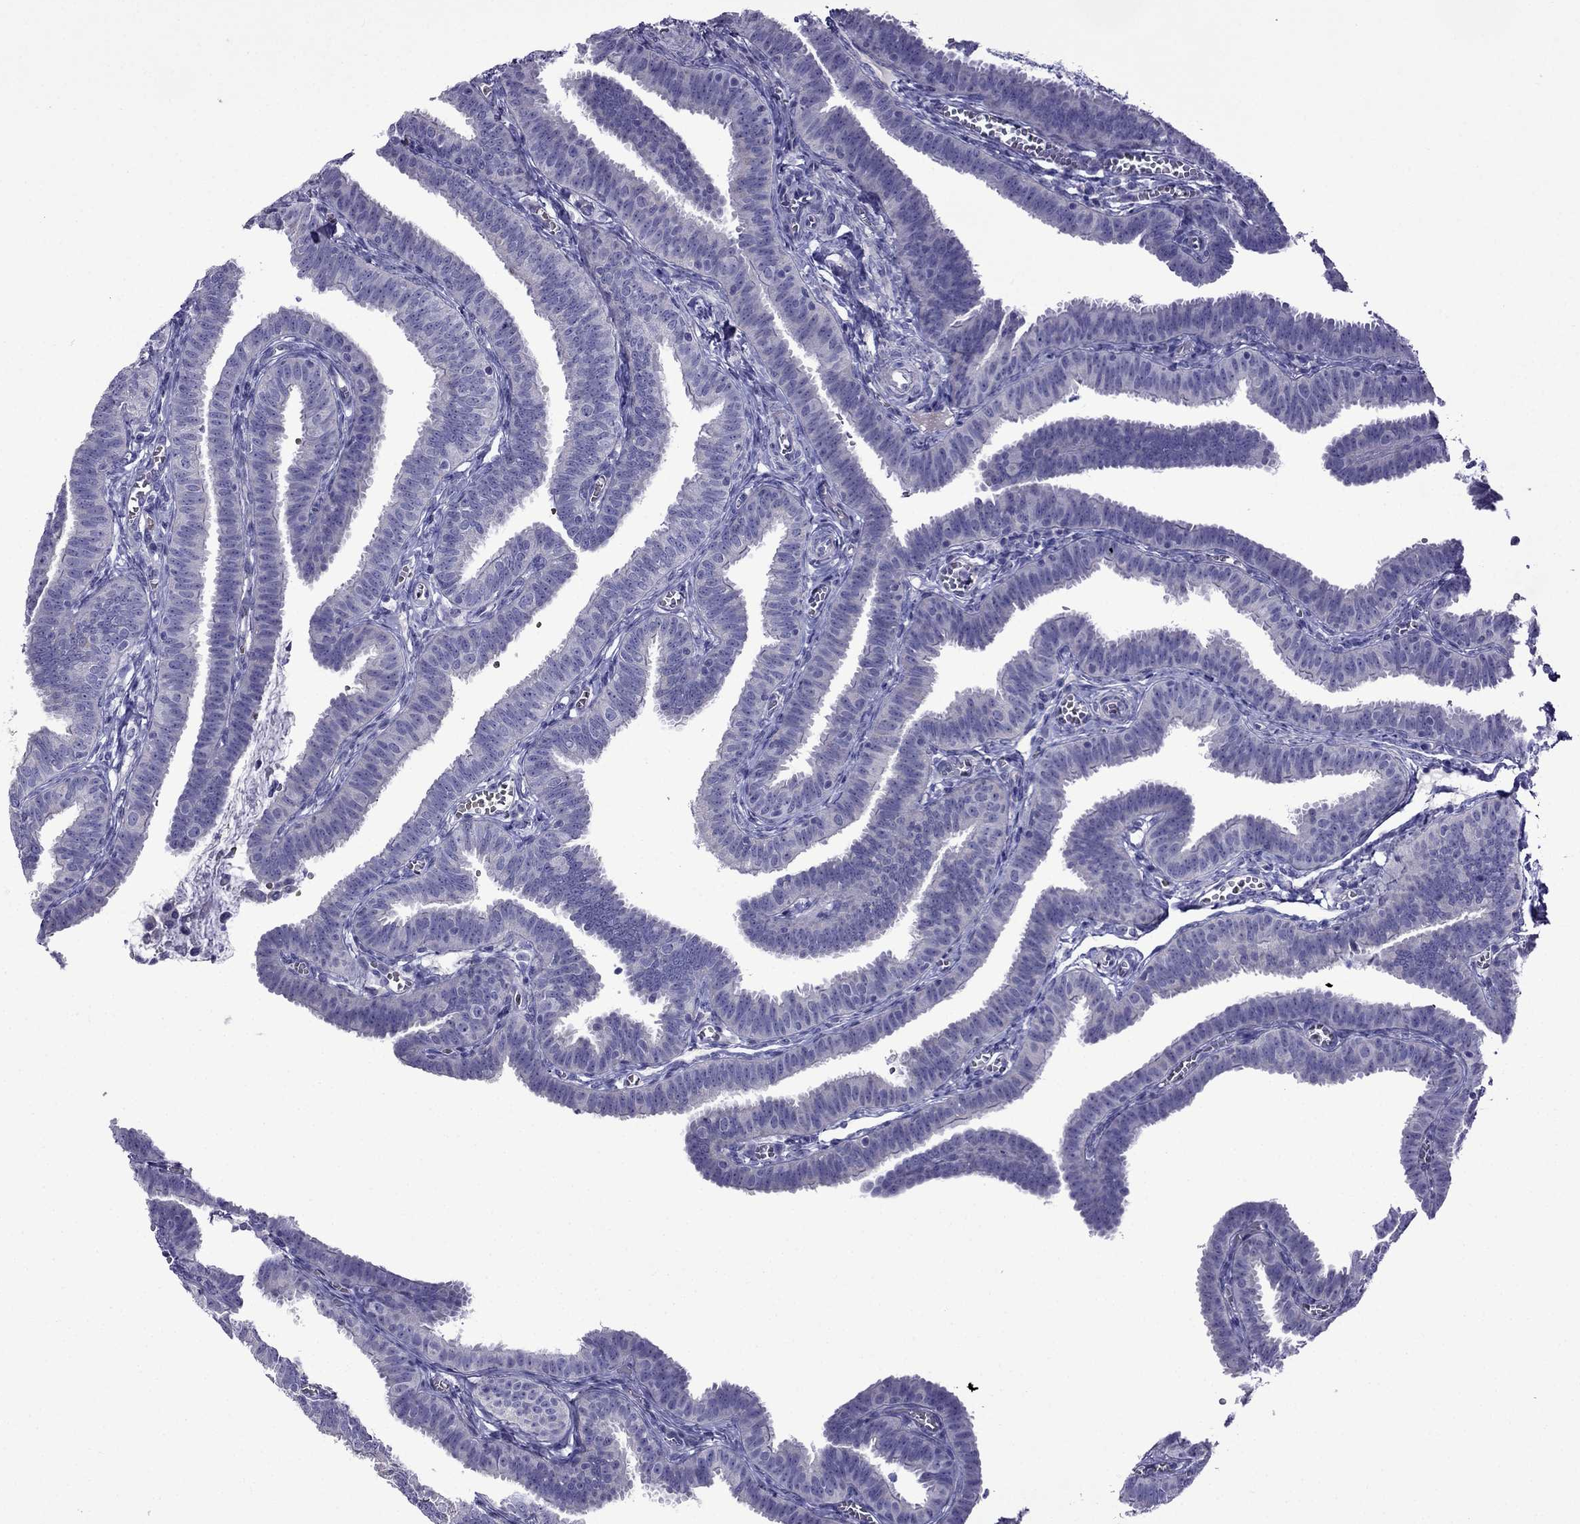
{"staining": {"intensity": "negative", "quantity": "none", "location": "none"}, "tissue": "fallopian tube", "cell_type": "Glandular cells", "image_type": "normal", "snomed": [{"axis": "morphology", "description": "Normal tissue, NOS"}, {"axis": "topography", "description": "Fallopian tube"}], "caption": "A histopathology image of fallopian tube stained for a protein reveals no brown staining in glandular cells.", "gene": "TDRD1", "patient": {"sex": "female", "age": 25}}